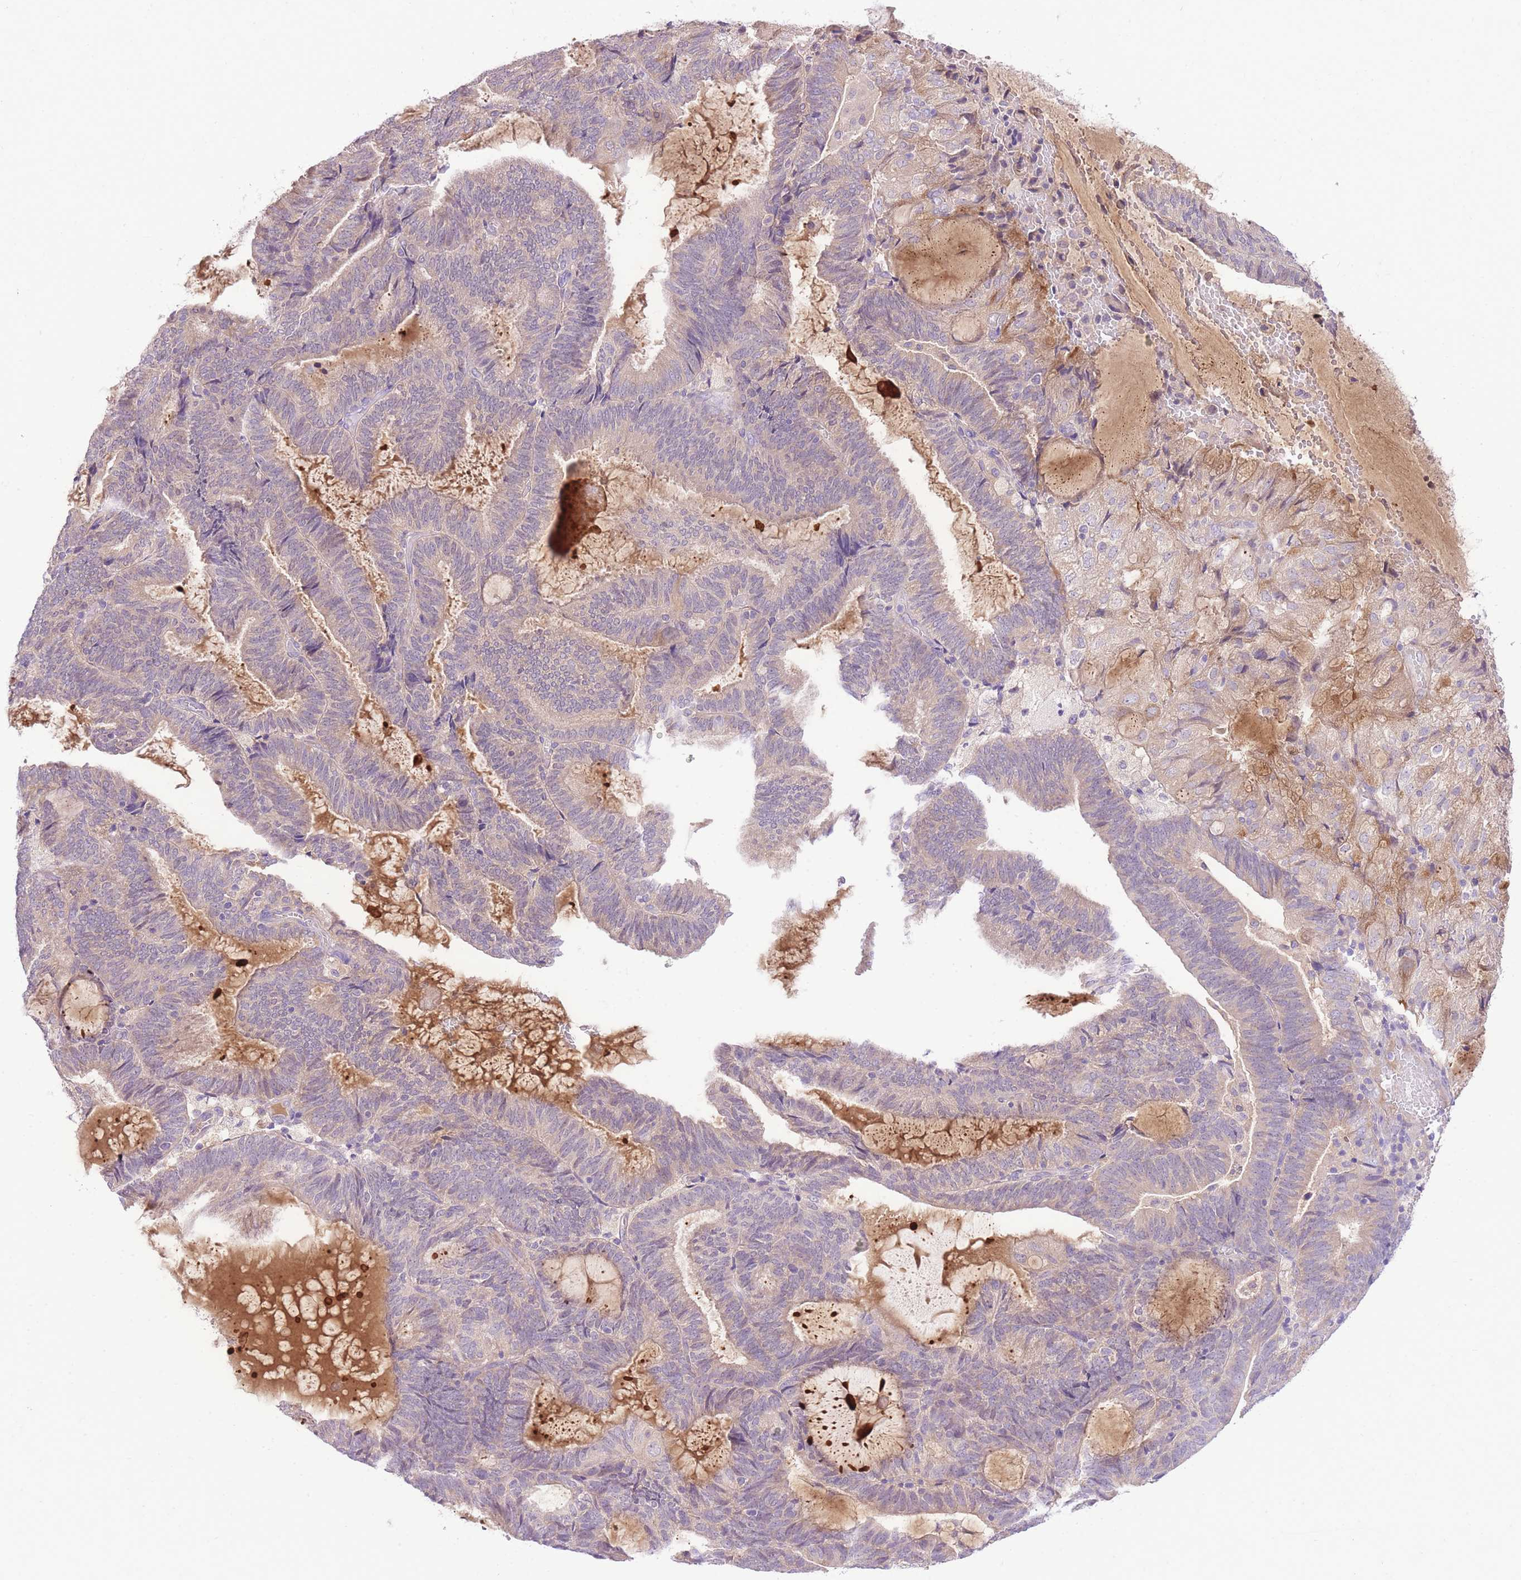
{"staining": {"intensity": "weak", "quantity": "25%-75%", "location": "cytoplasmic/membranous"}, "tissue": "endometrial cancer", "cell_type": "Tumor cells", "image_type": "cancer", "snomed": [{"axis": "morphology", "description": "Adenocarcinoma, NOS"}, {"axis": "topography", "description": "Endometrium"}], "caption": "A brown stain shows weak cytoplasmic/membranous staining of a protein in endometrial cancer (adenocarcinoma) tumor cells. The staining was performed using DAB, with brown indicating positive protein expression. Nuclei are stained blue with hematoxylin.", "gene": "LIPH", "patient": {"sex": "female", "age": 81}}